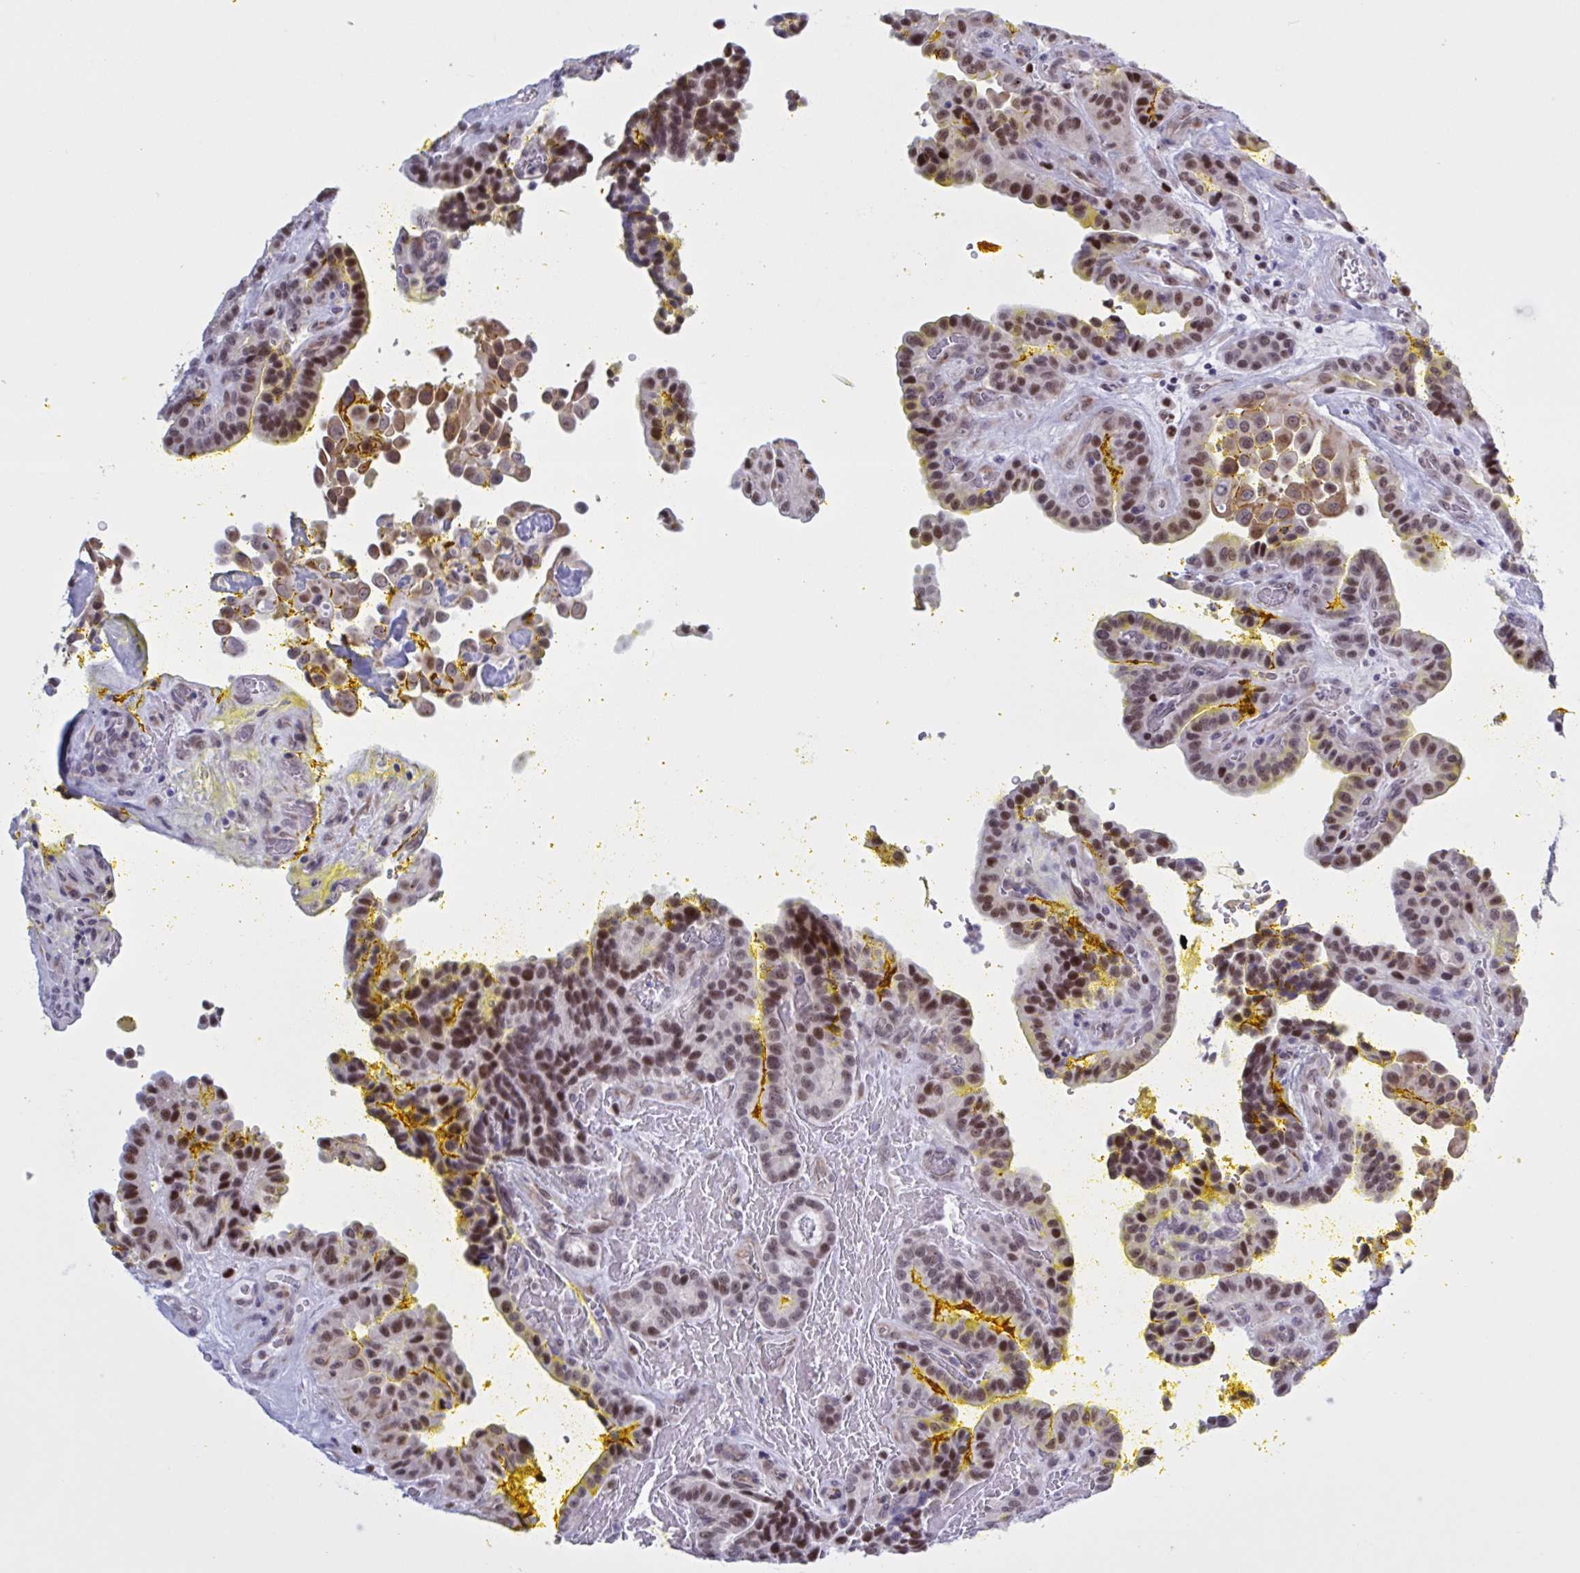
{"staining": {"intensity": "moderate", "quantity": ">75%", "location": "nuclear"}, "tissue": "thyroid cancer", "cell_type": "Tumor cells", "image_type": "cancer", "snomed": [{"axis": "morphology", "description": "Papillary adenocarcinoma, NOS"}, {"axis": "topography", "description": "Thyroid gland"}], "caption": "Immunohistochemical staining of human thyroid papillary adenocarcinoma demonstrates medium levels of moderate nuclear expression in about >75% of tumor cells.", "gene": "PRMT6", "patient": {"sex": "male", "age": 87}}